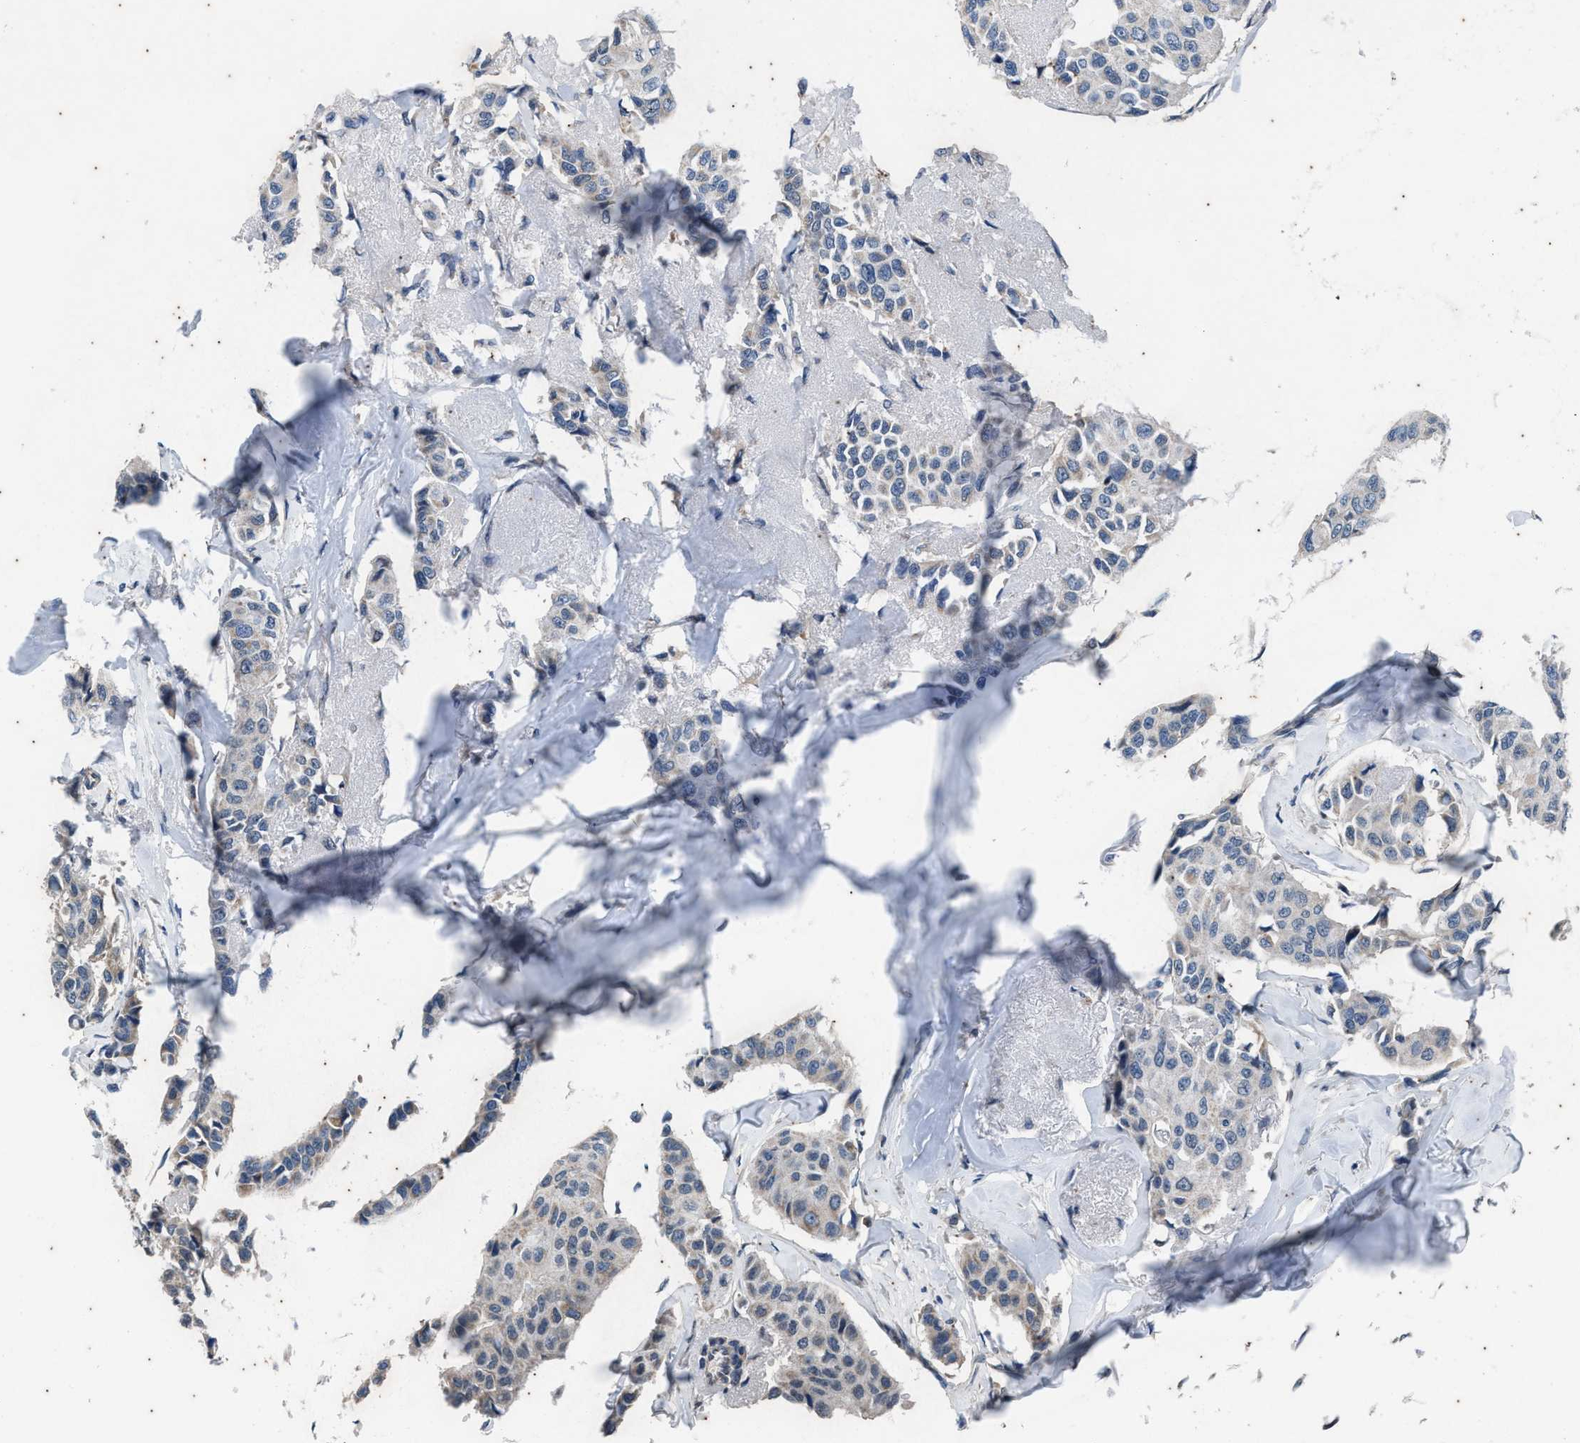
{"staining": {"intensity": "negative", "quantity": "none", "location": "none"}, "tissue": "breast cancer", "cell_type": "Tumor cells", "image_type": "cancer", "snomed": [{"axis": "morphology", "description": "Duct carcinoma"}, {"axis": "topography", "description": "Breast"}], "caption": "Tumor cells are negative for brown protein staining in breast cancer (intraductal carcinoma). (Brightfield microscopy of DAB immunohistochemistry at high magnification).", "gene": "KIF24", "patient": {"sex": "female", "age": 80}}